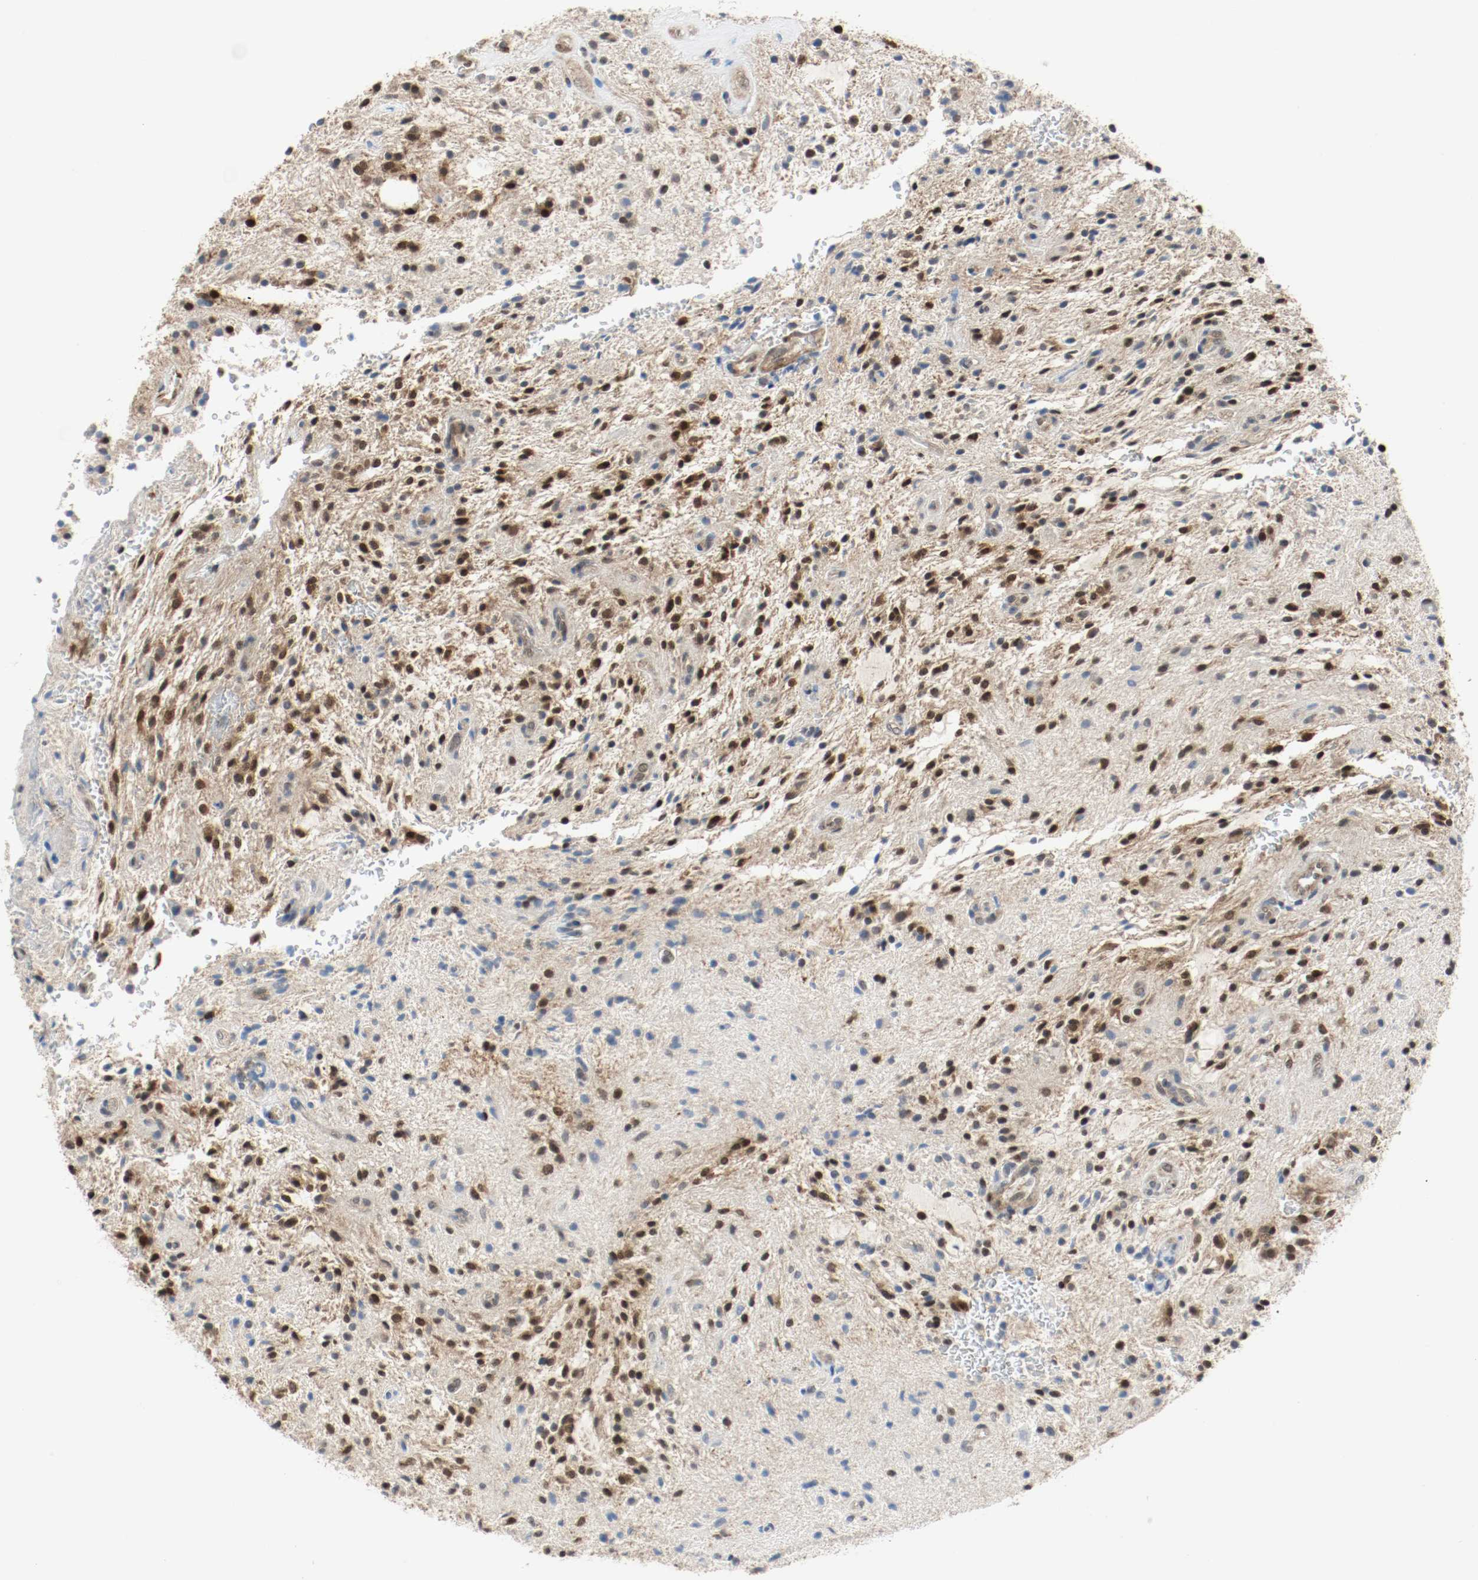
{"staining": {"intensity": "moderate", "quantity": "25%-75%", "location": "cytoplasmic/membranous,nuclear"}, "tissue": "glioma", "cell_type": "Tumor cells", "image_type": "cancer", "snomed": [{"axis": "morphology", "description": "Glioma, malignant, NOS"}, {"axis": "topography", "description": "Cerebellum"}], "caption": "Brown immunohistochemical staining in glioma demonstrates moderate cytoplasmic/membranous and nuclear expression in about 25%-75% of tumor cells.", "gene": "PPME1", "patient": {"sex": "female", "age": 10}}